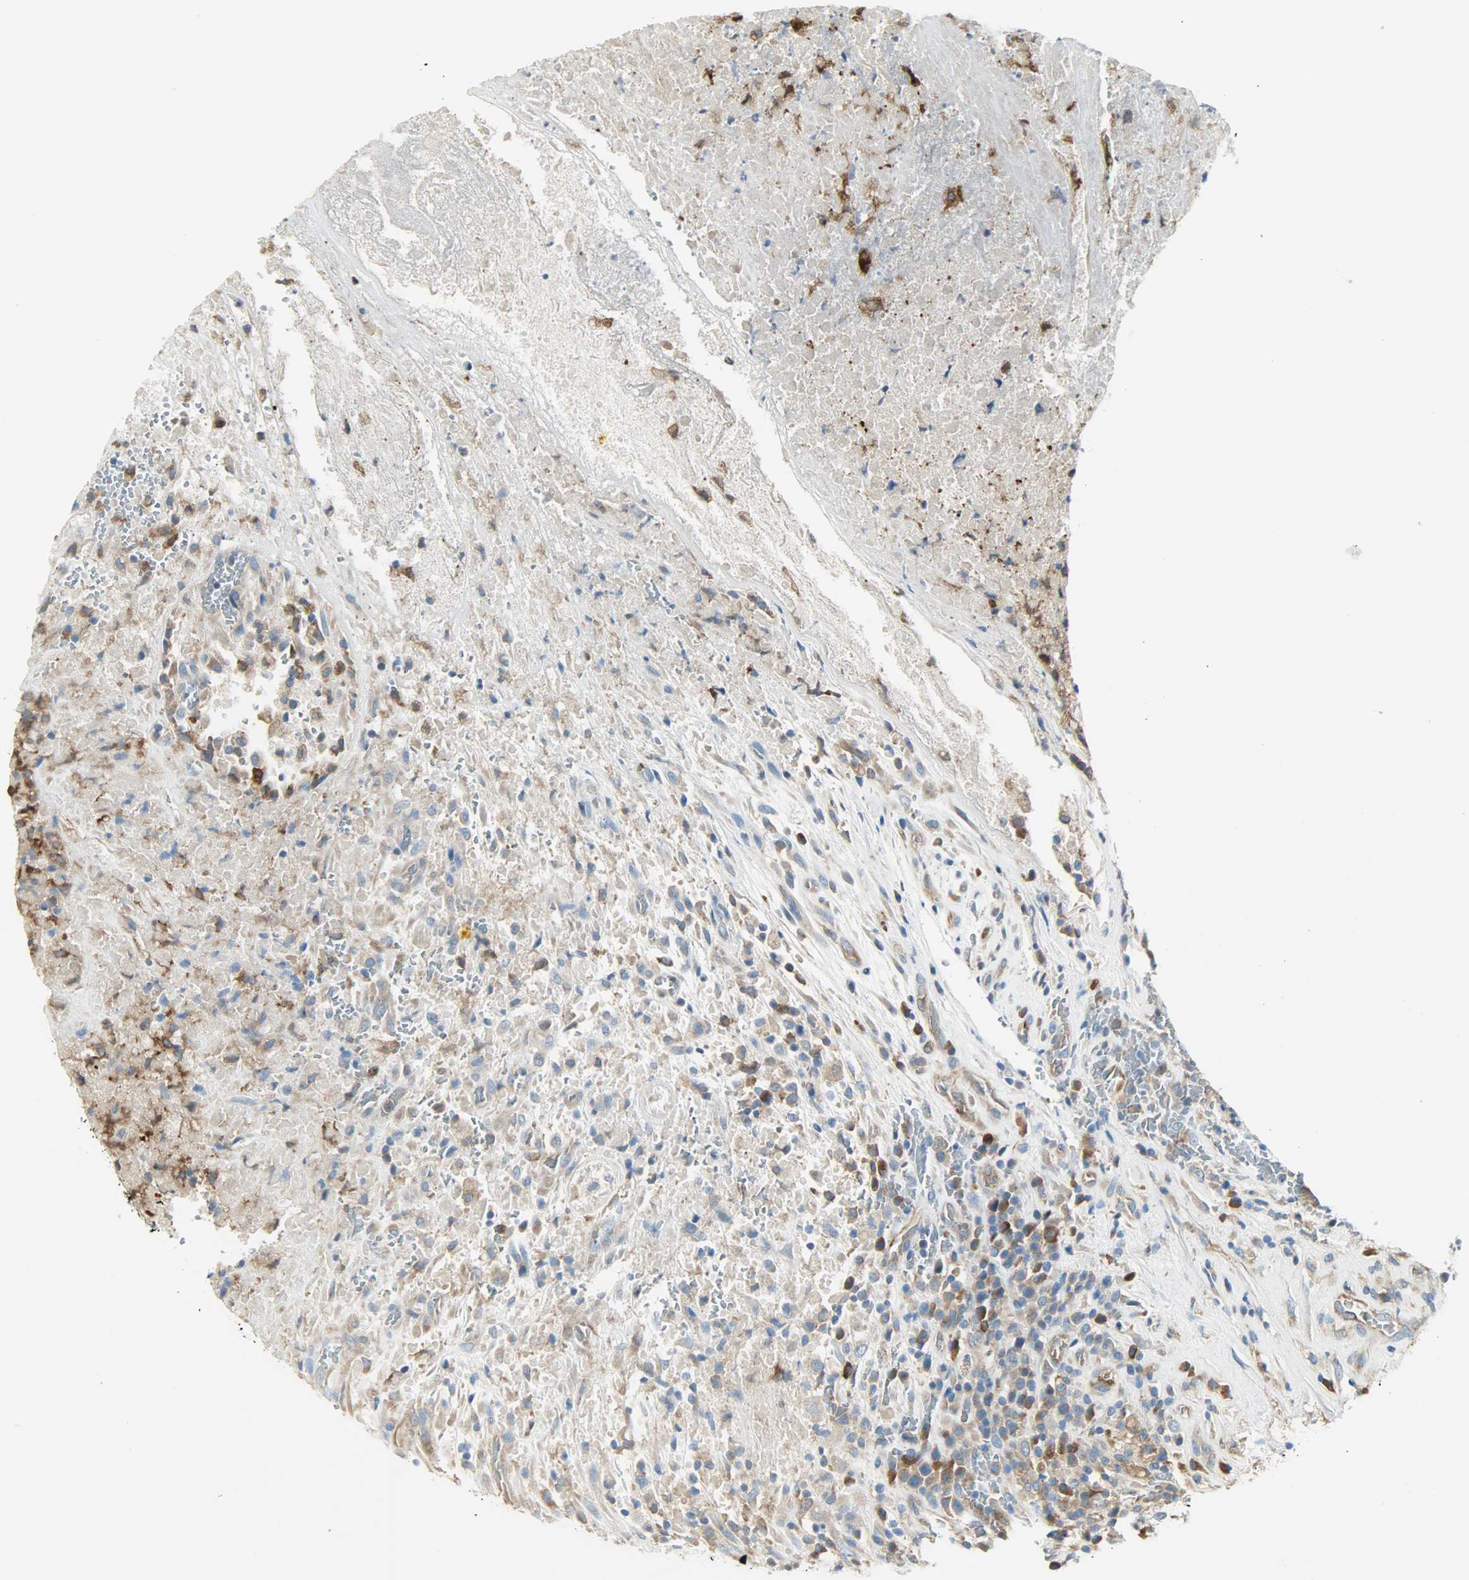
{"staining": {"intensity": "moderate", "quantity": ">75%", "location": "cytoplasmic/membranous"}, "tissue": "testis cancer", "cell_type": "Tumor cells", "image_type": "cancer", "snomed": [{"axis": "morphology", "description": "Necrosis, NOS"}, {"axis": "morphology", "description": "Carcinoma, Embryonal, NOS"}, {"axis": "topography", "description": "Testis"}], "caption": "High-magnification brightfield microscopy of testis cancer stained with DAB (3,3'-diaminobenzidine) (brown) and counterstained with hematoxylin (blue). tumor cells exhibit moderate cytoplasmic/membranous expression is appreciated in about>75% of cells.", "gene": "WARS1", "patient": {"sex": "male", "age": 19}}